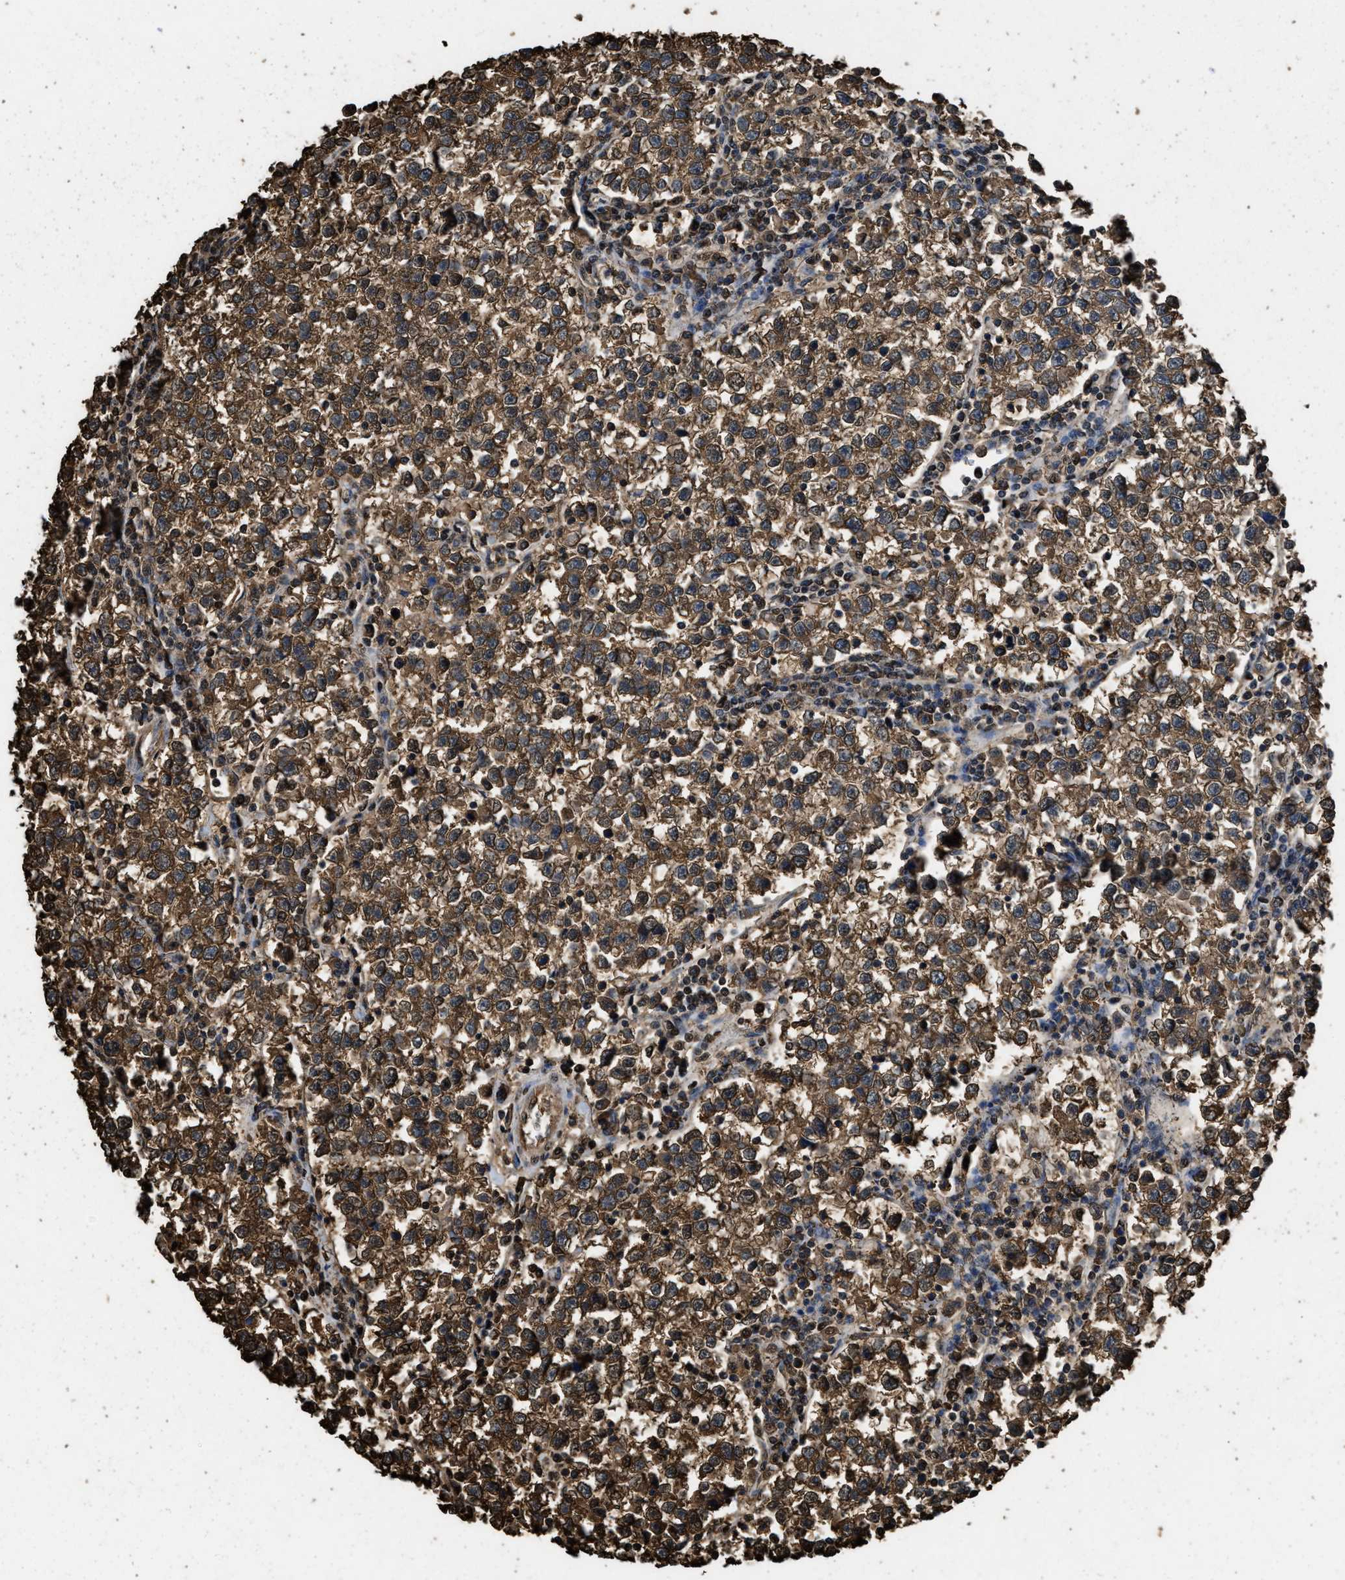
{"staining": {"intensity": "strong", "quantity": ">75%", "location": "cytoplasmic/membranous"}, "tissue": "testis cancer", "cell_type": "Tumor cells", "image_type": "cancer", "snomed": [{"axis": "morphology", "description": "Normal tissue, NOS"}, {"axis": "morphology", "description": "Seminoma, NOS"}, {"axis": "topography", "description": "Testis"}], "caption": "Human seminoma (testis) stained with a protein marker reveals strong staining in tumor cells.", "gene": "GAPDH", "patient": {"sex": "male", "age": 43}}